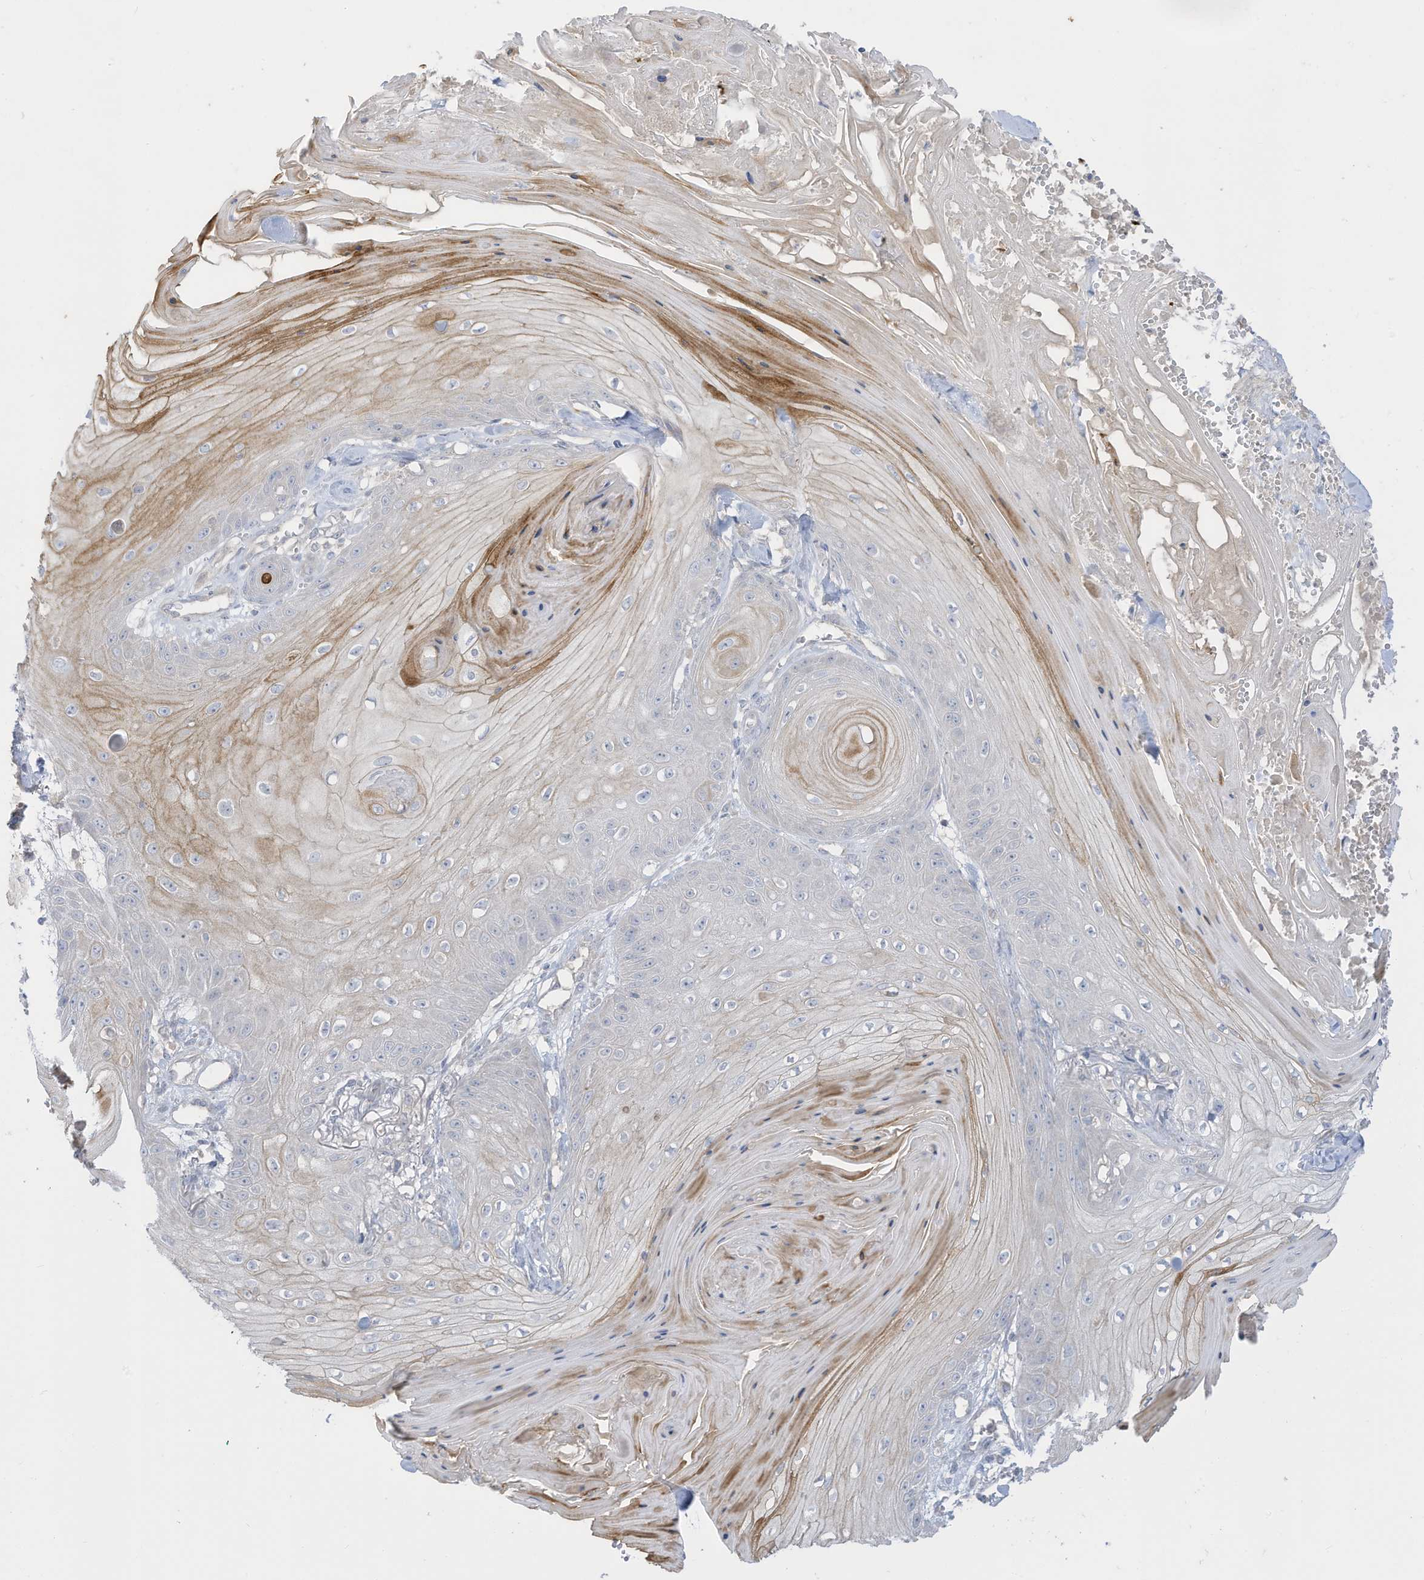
{"staining": {"intensity": "negative", "quantity": "none", "location": "none"}, "tissue": "skin cancer", "cell_type": "Tumor cells", "image_type": "cancer", "snomed": [{"axis": "morphology", "description": "Squamous cell carcinoma, NOS"}, {"axis": "topography", "description": "Skin"}], "caption": "IHC of human skin cancer demonstrates no expression in tumor cells.", "gene": "LRRN2", "patient": {"sex": "male", "age": 74}}